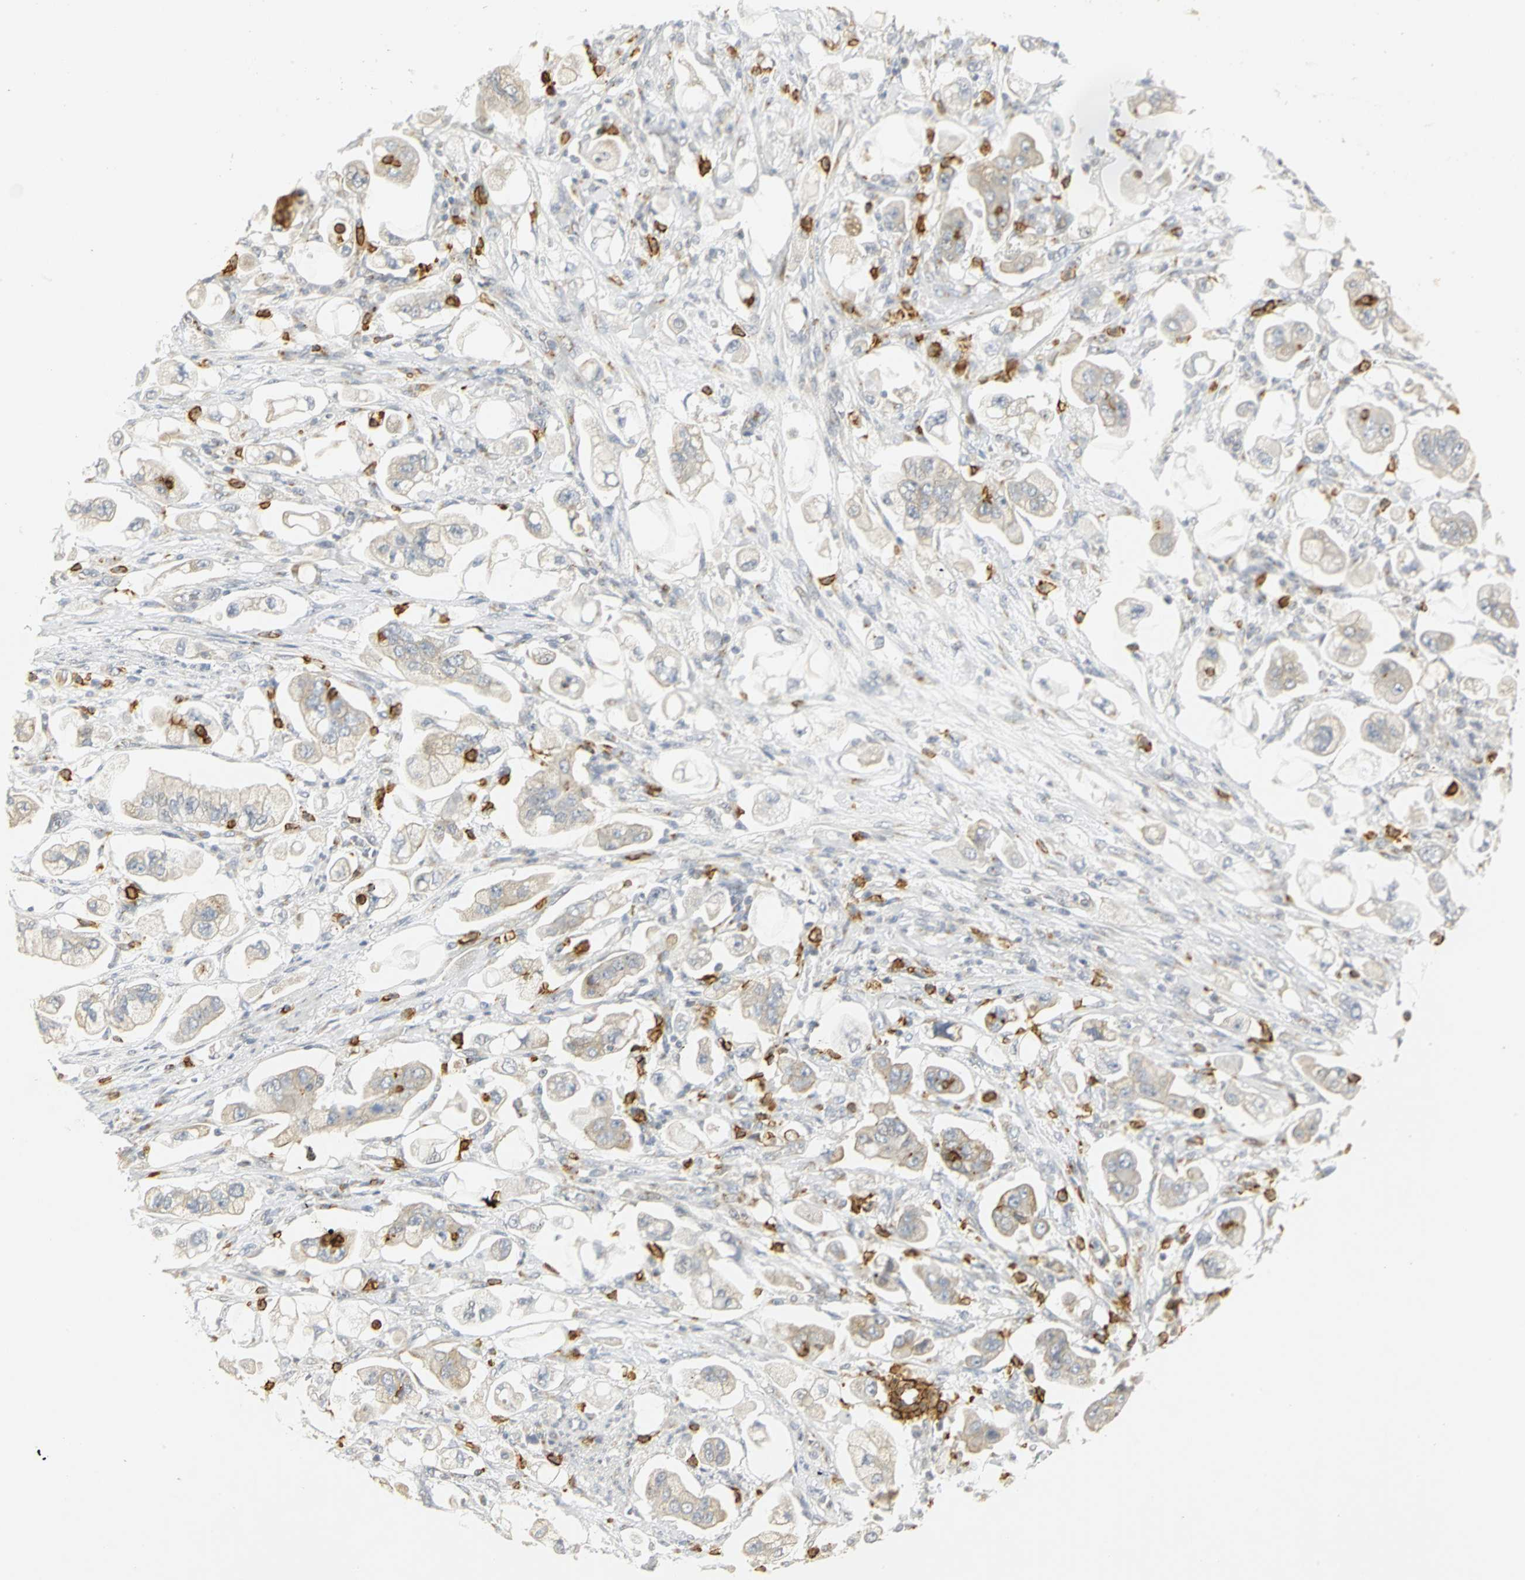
{"staining": {"intensity": "moderate", "quantity": ">75%", "location": "cytoplasmic/membranous"}, "tissue": "stomach cancer", "cell_type": "Tumor cells", "image_type": "cancer", "snomed": [{"axis": "morphology", "description": "Adenocarcinoma, NOS"}, {"axis": "topography", "description": "Stomach"}], "caption": "Approximately >75% of tumor cells in stomach cancer (adenocarcinoma) reveal moderate cytoplasmic/membranous protein positivity as visualized by brown immunohistochemical staining.", "gene": "TM9SF2", "patient": {"sex": "male", "age": 62}}